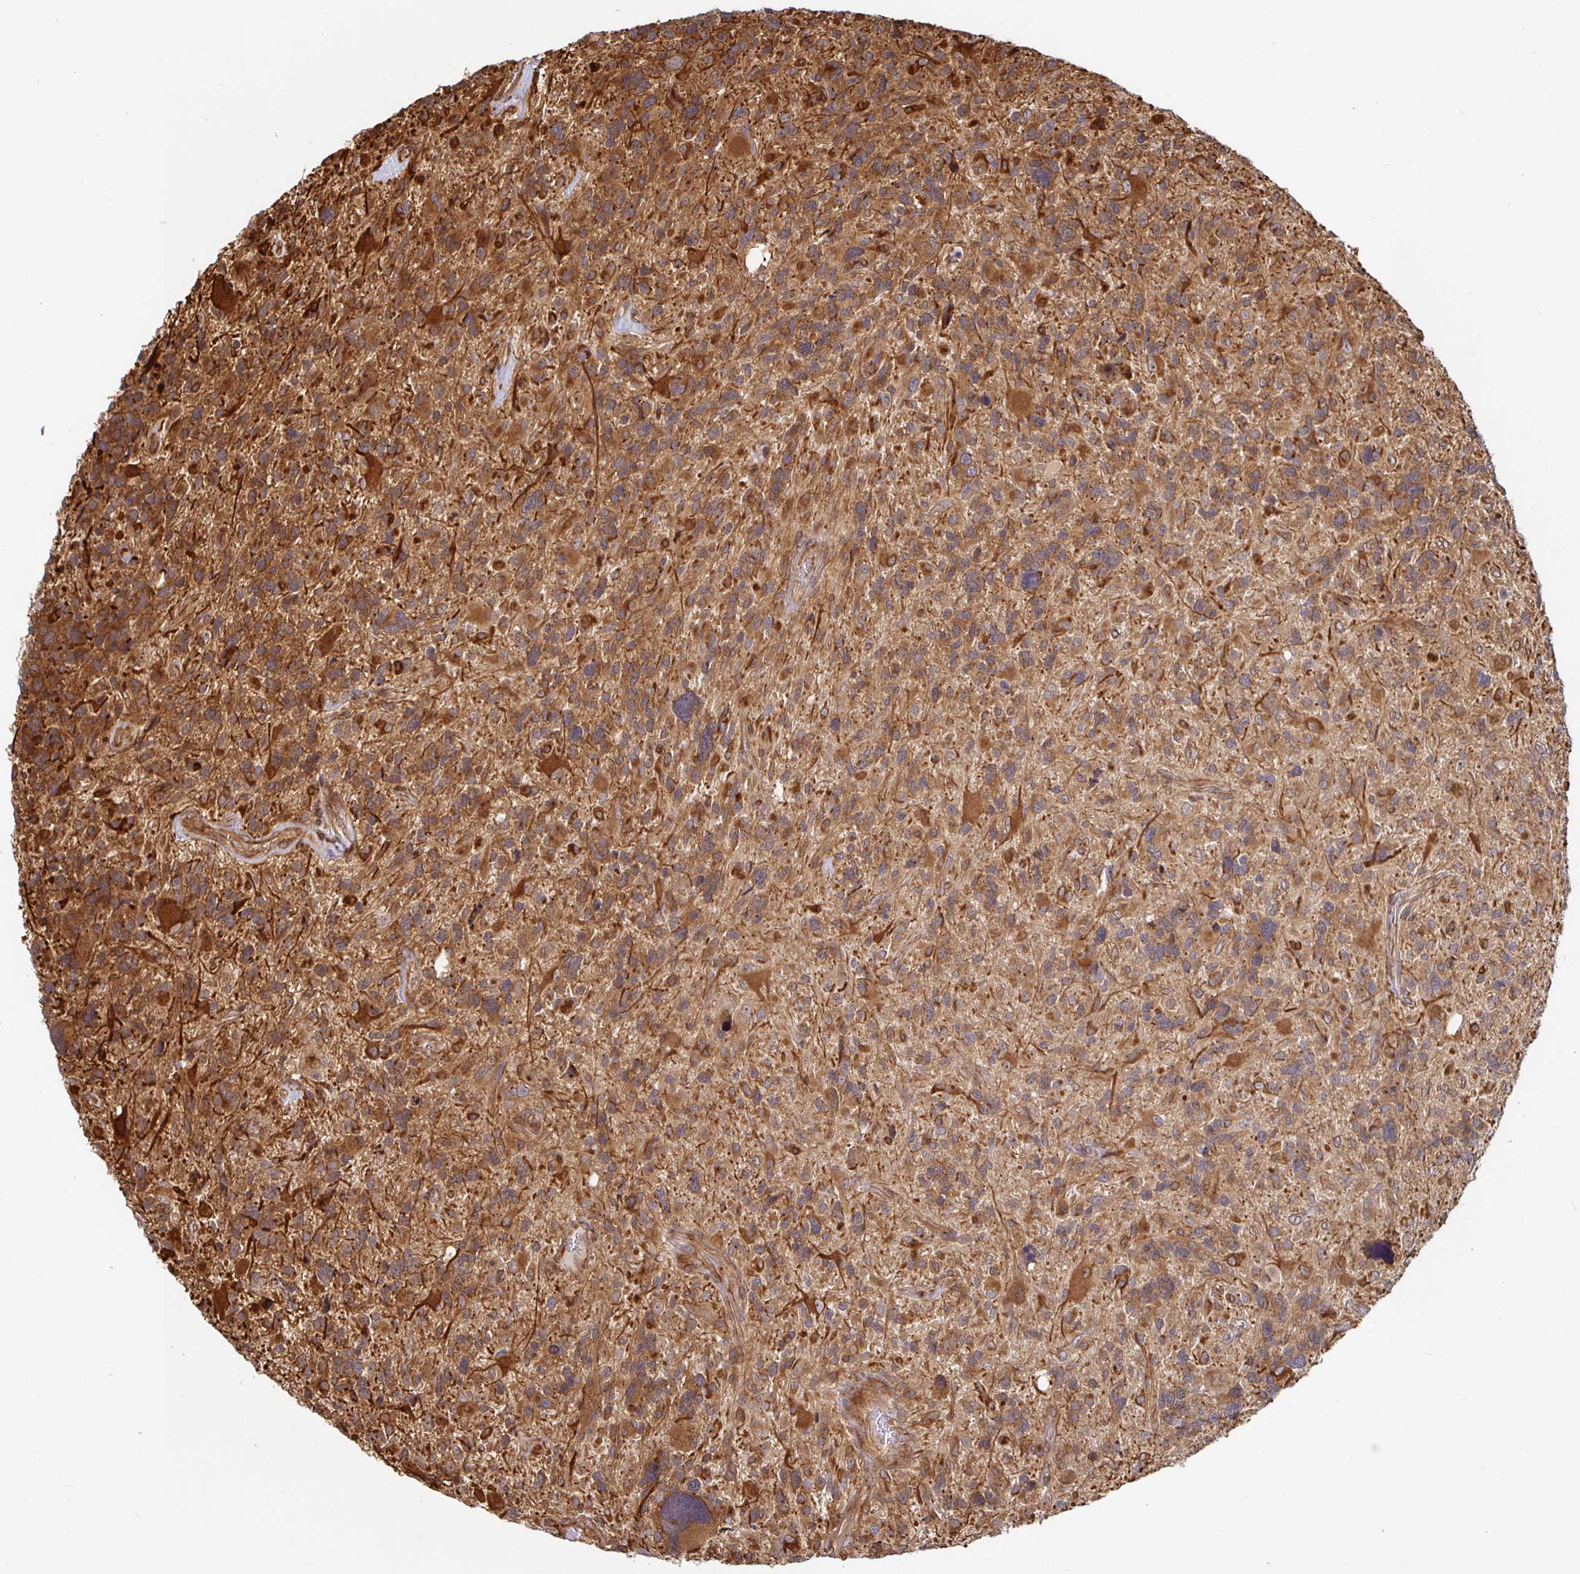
{"staining": {"intensity": "moderate", "quantity": ">75%", "location": "cytoplasmic/membranous"}, "tissue": "glioma", "cell_type": "Tumor cells", "image_type": "cancer", "snomed": [{"axis": "morphology", "description": "Glioma, malignant, High grade"}, {"axis": "topography", "description": "Brain"}], "caption": "Immunohistochemistry (IHC) of human glioma demonstrates medium levels of moderate cytoplasmic/membranous expression in about >75% of tumor cells.", "gene": "STRAP", "patient": {"sex": "male", "age": 49}}